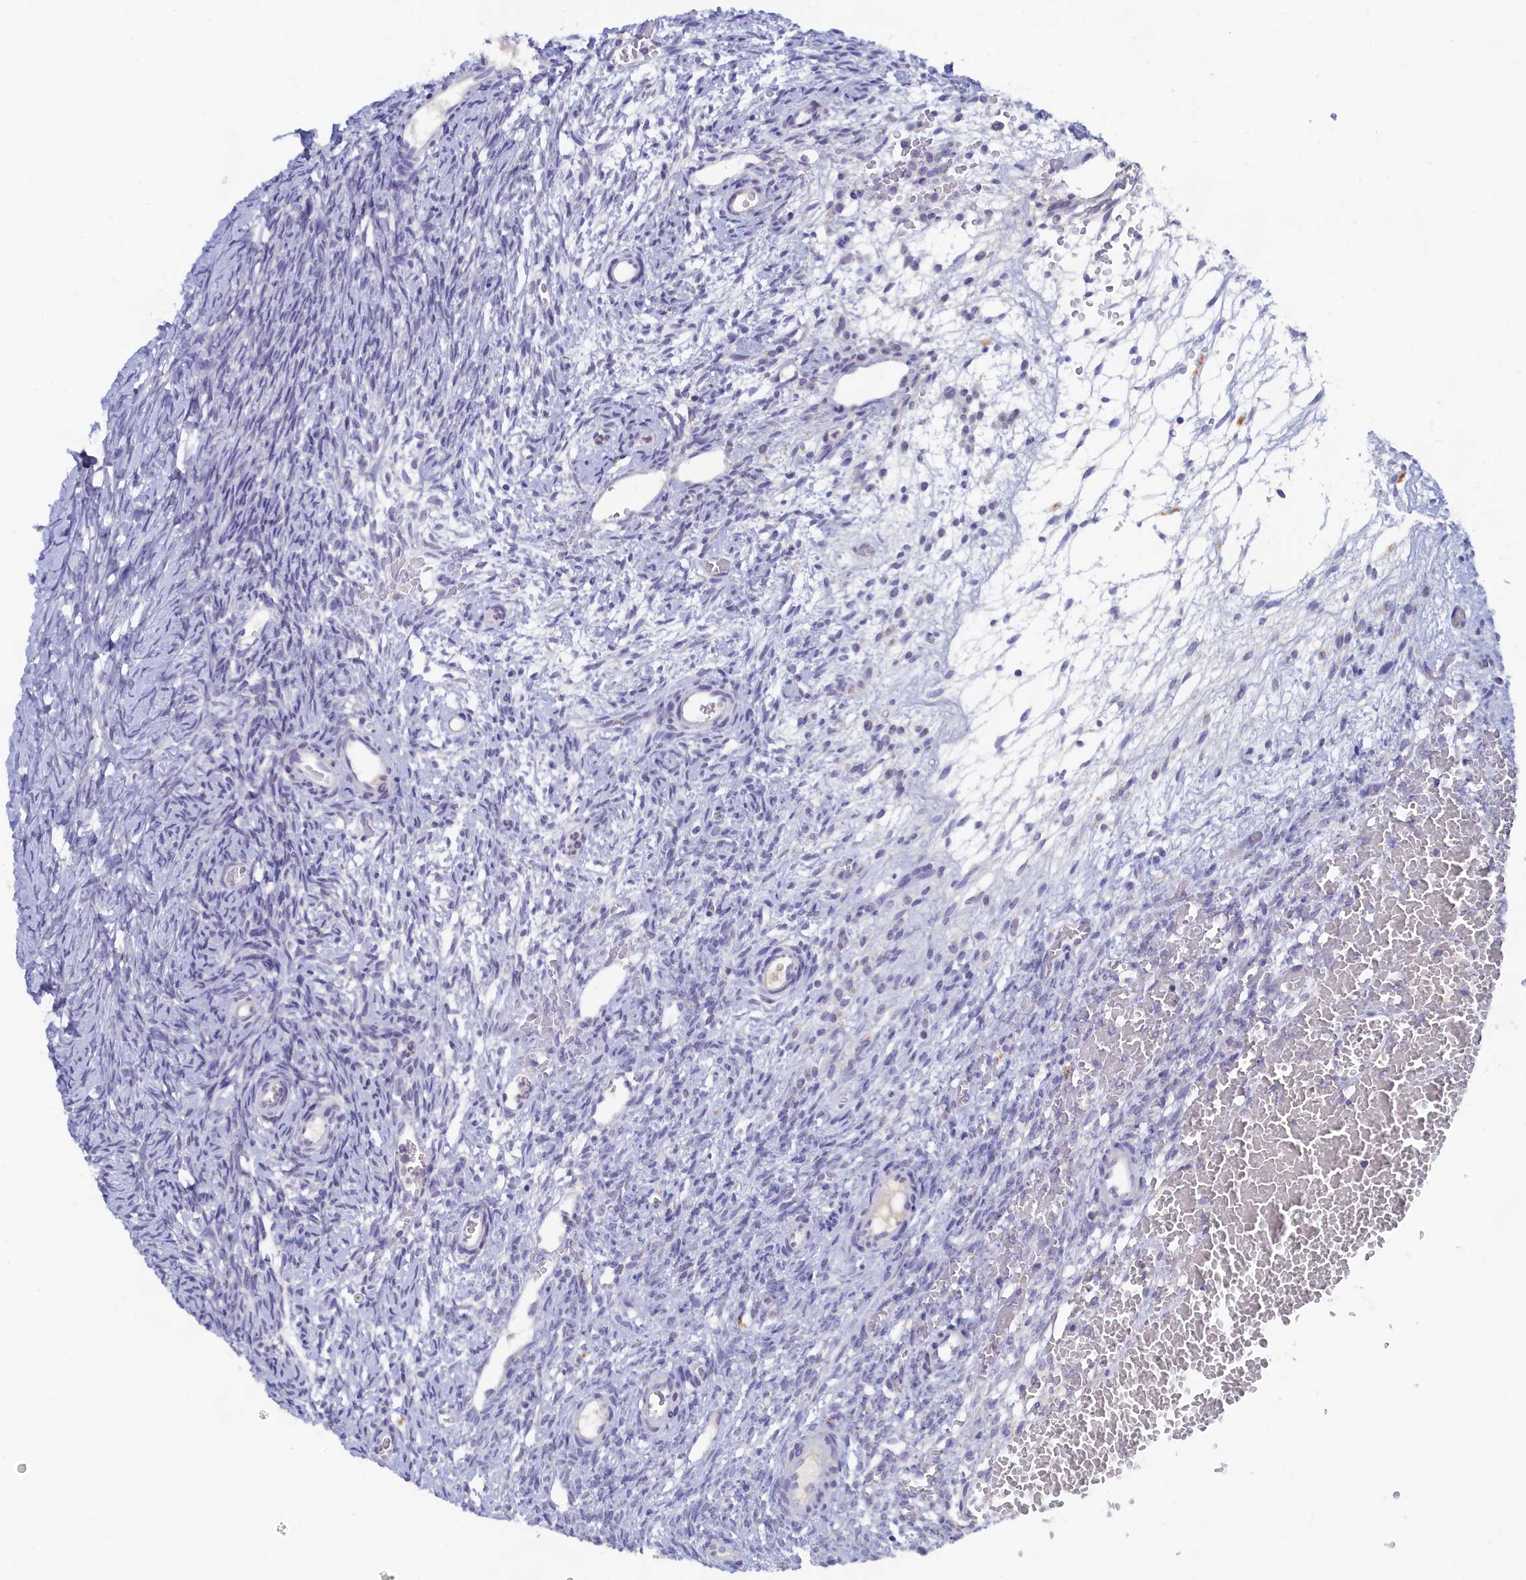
{"staining": {"intensity": "negative", "quantity": "none", "location": "none"}, "tissue": "ovary", "cell_type": "Ovarian stroma cells", "image_type": "normal", "snomed": [{"axis": "morphology", "description": "Normal tissue, NOS"}, {"axis": "topography", "description": "Ovary"}], "caption": "Ovary stained for a protein using immunohistochemistry (IHC) shows no positivity ovarian stroma cells.", "gene": "LRIF1", "patient": {"sex": "female", "age": 39}}